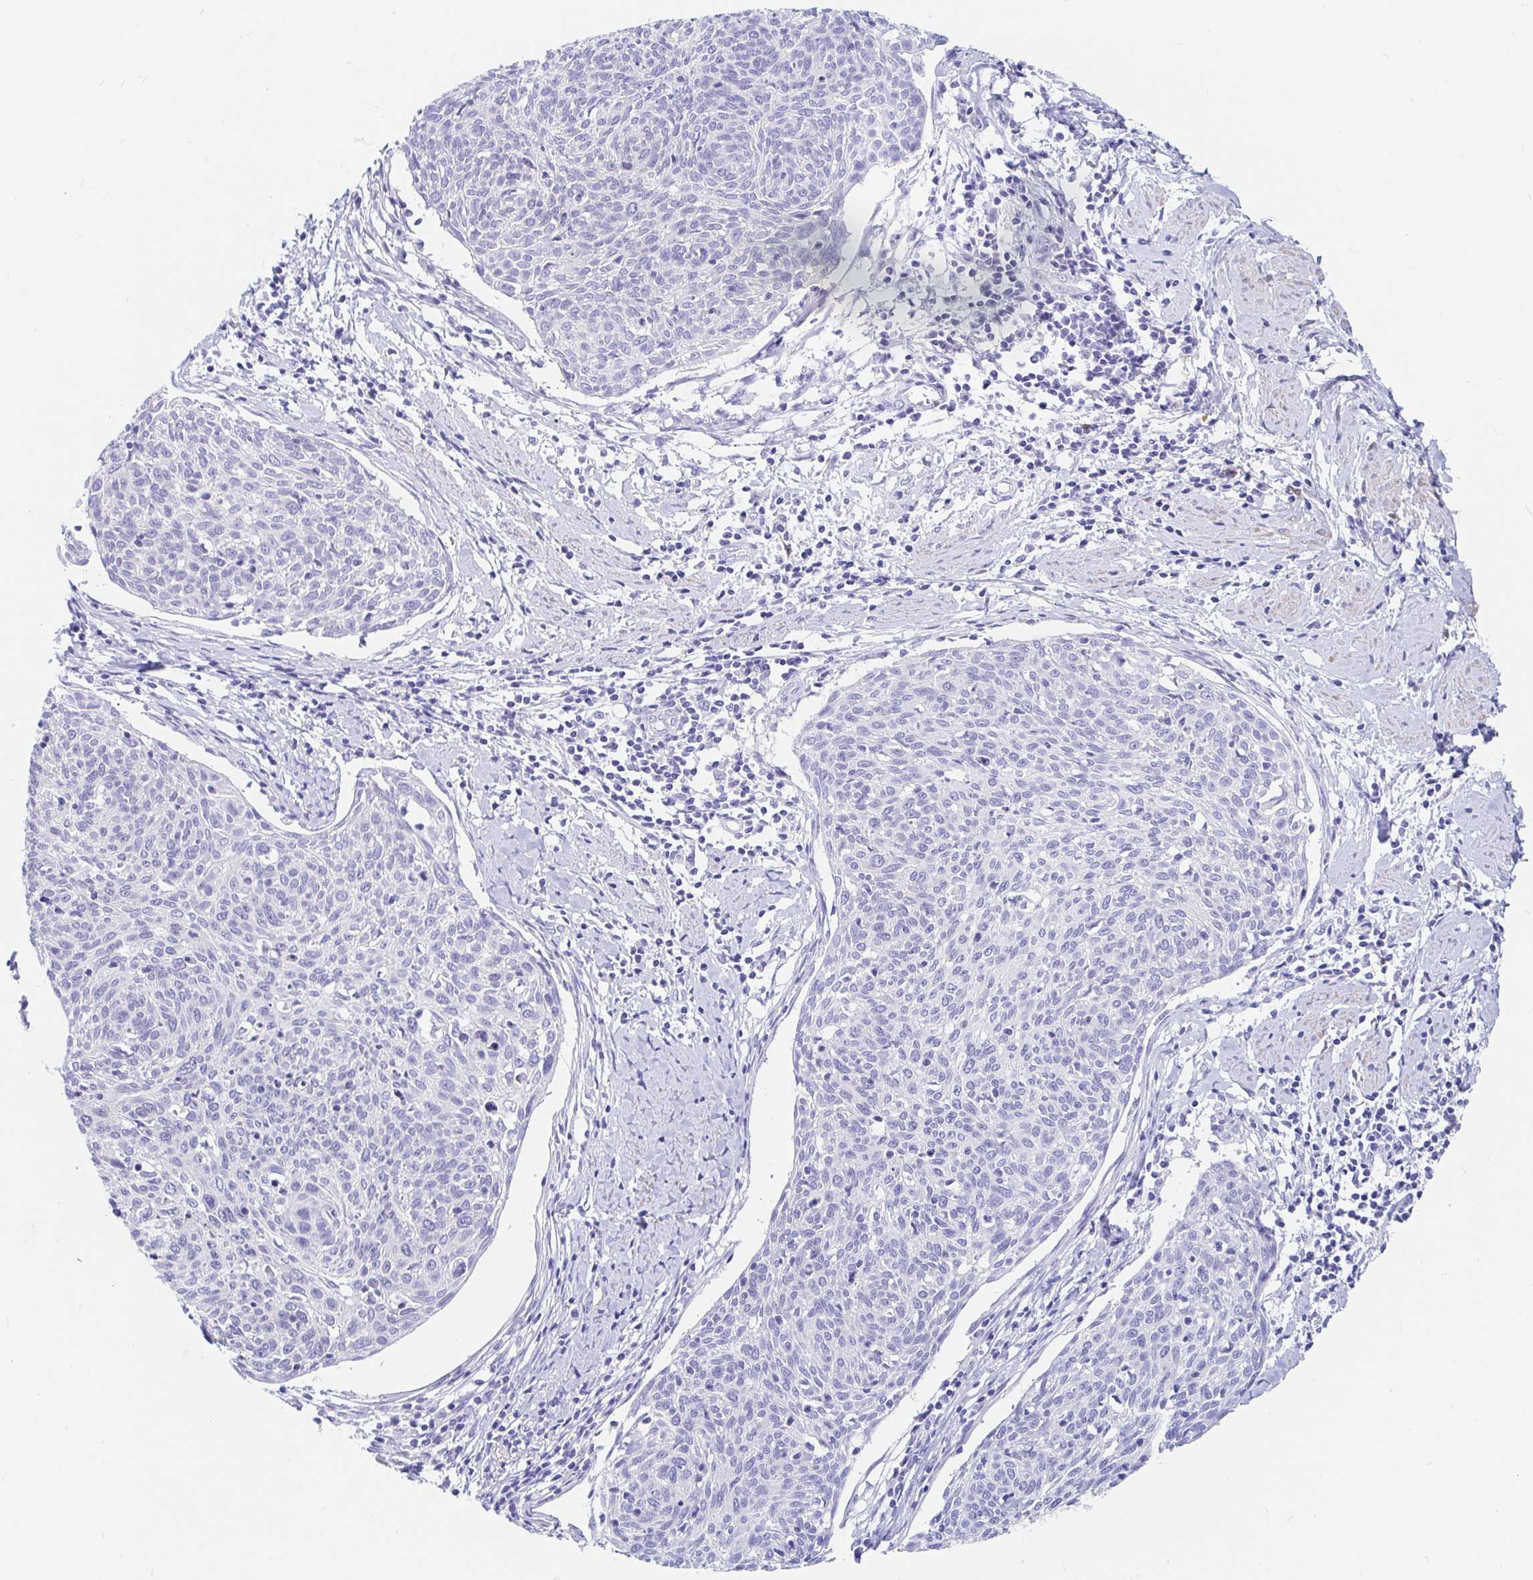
{"staining": {"intensity": "negative", "quantity": "none", "location": "none"}, "tissue": "cervical cancer", "cell_type": "Tumor cells", "image_type": "cancer", "snomed": [{"axis": "morphology", "description": "Squamous cell carcinoma, NOS"}, {"axis": "topography", "description": "Cervix"}], "caption": "The image demonstrates no staining of tumor cells in cervical squamous cell carcinoma. (DAB IHC with hematoxylin counter stain).", "gene": "PPP1R1B", "patient": {"sex": "female", "age": 49}}